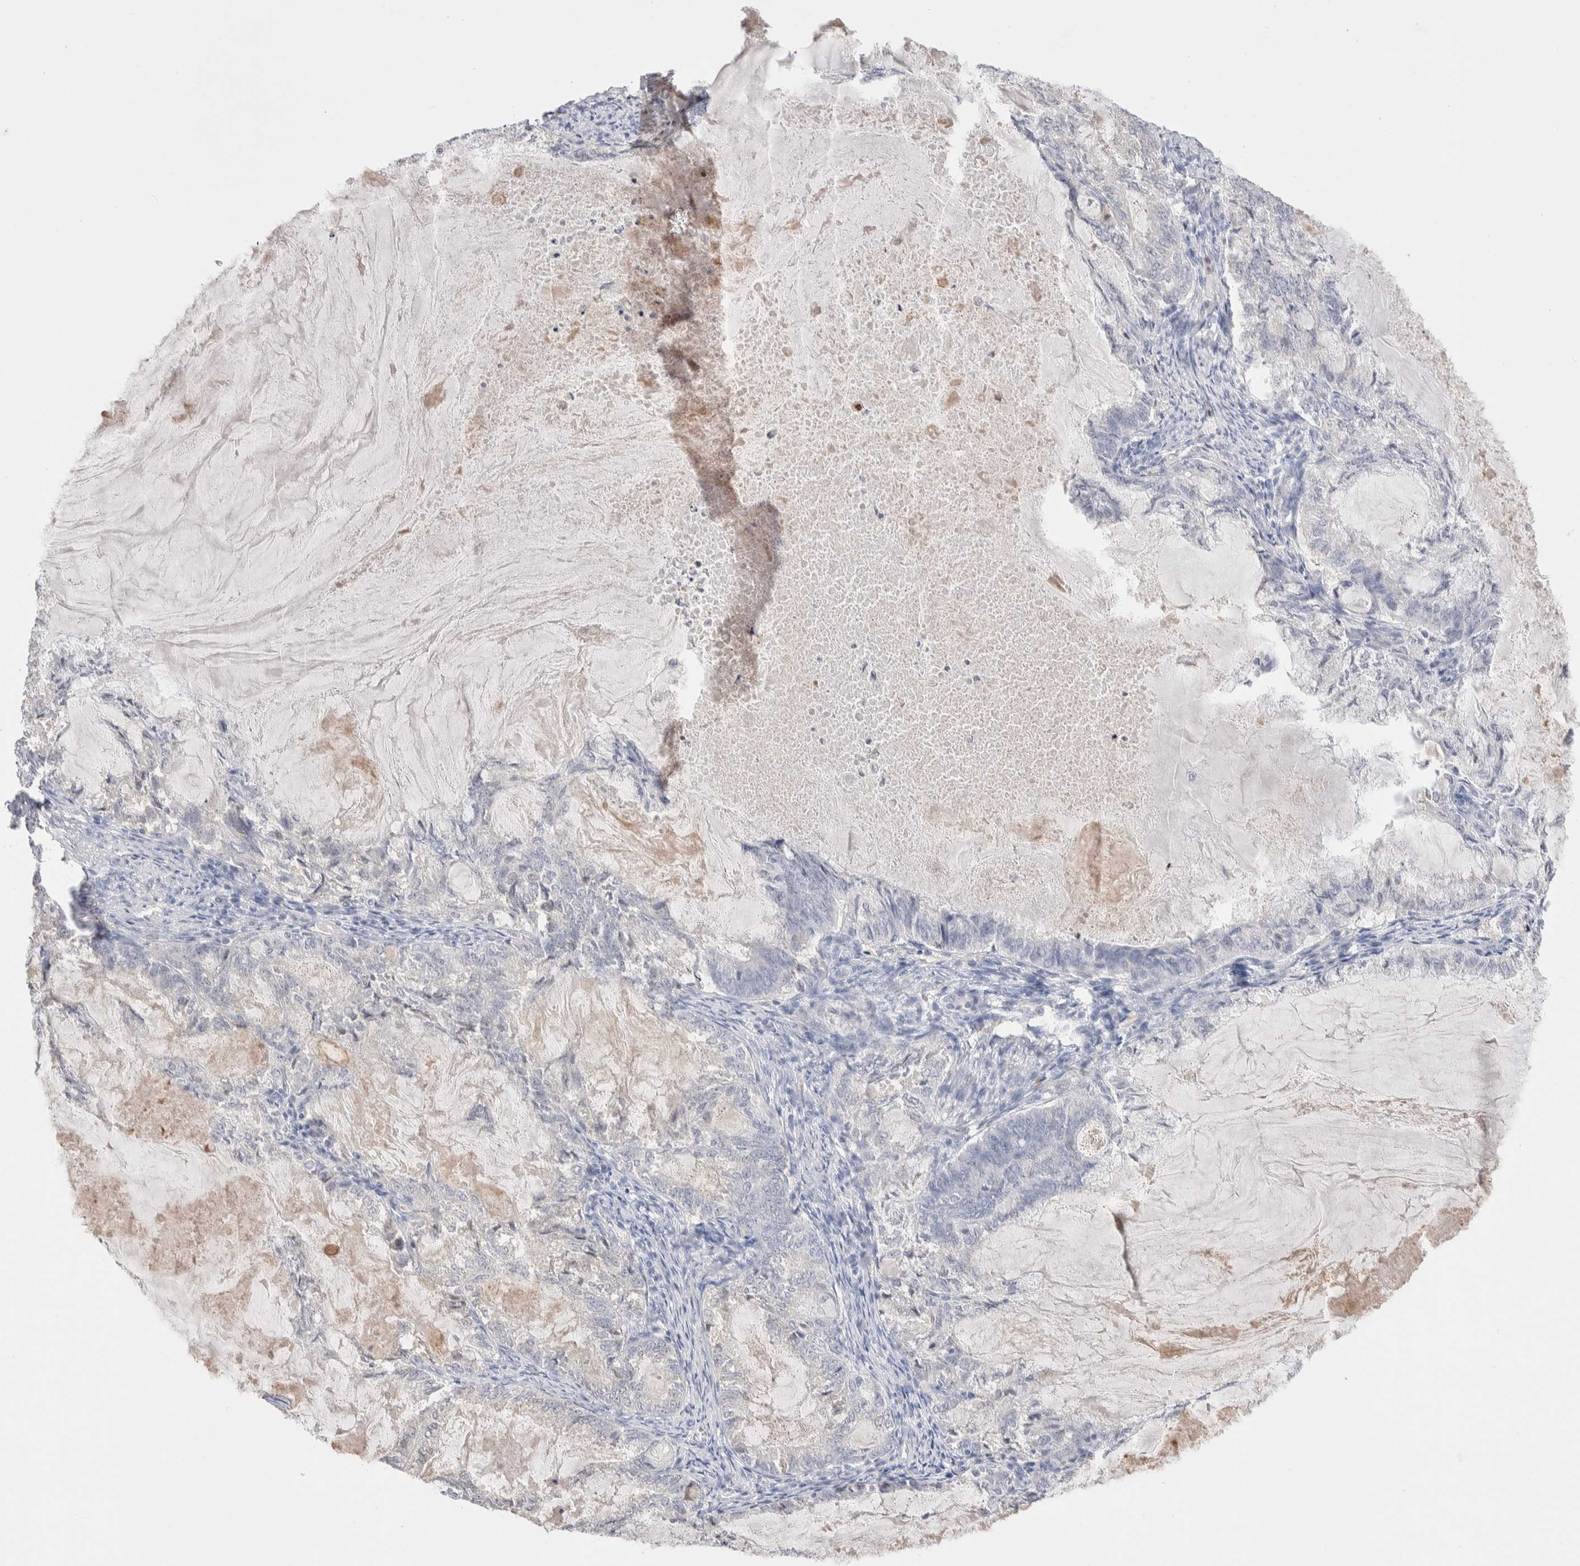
{"staining": {"intensity": "negative", "quantity": "none", "location": "none"}, "tissue": "endometrial cancer", "cell_type": "Tumor cells", "image_type": "cancer", "snomed": [{"axis": "morphology", "description": "Adenocarcinoma, NOS"}, {"axis": "topography", "description": "Endometrium"}], "caption": "The image reveals no significant expression in tumor cells of endometrial cancer (adenocarcinoma).", "gene": "FFAR2", "patient": {"sex": "female", "age": 86}}